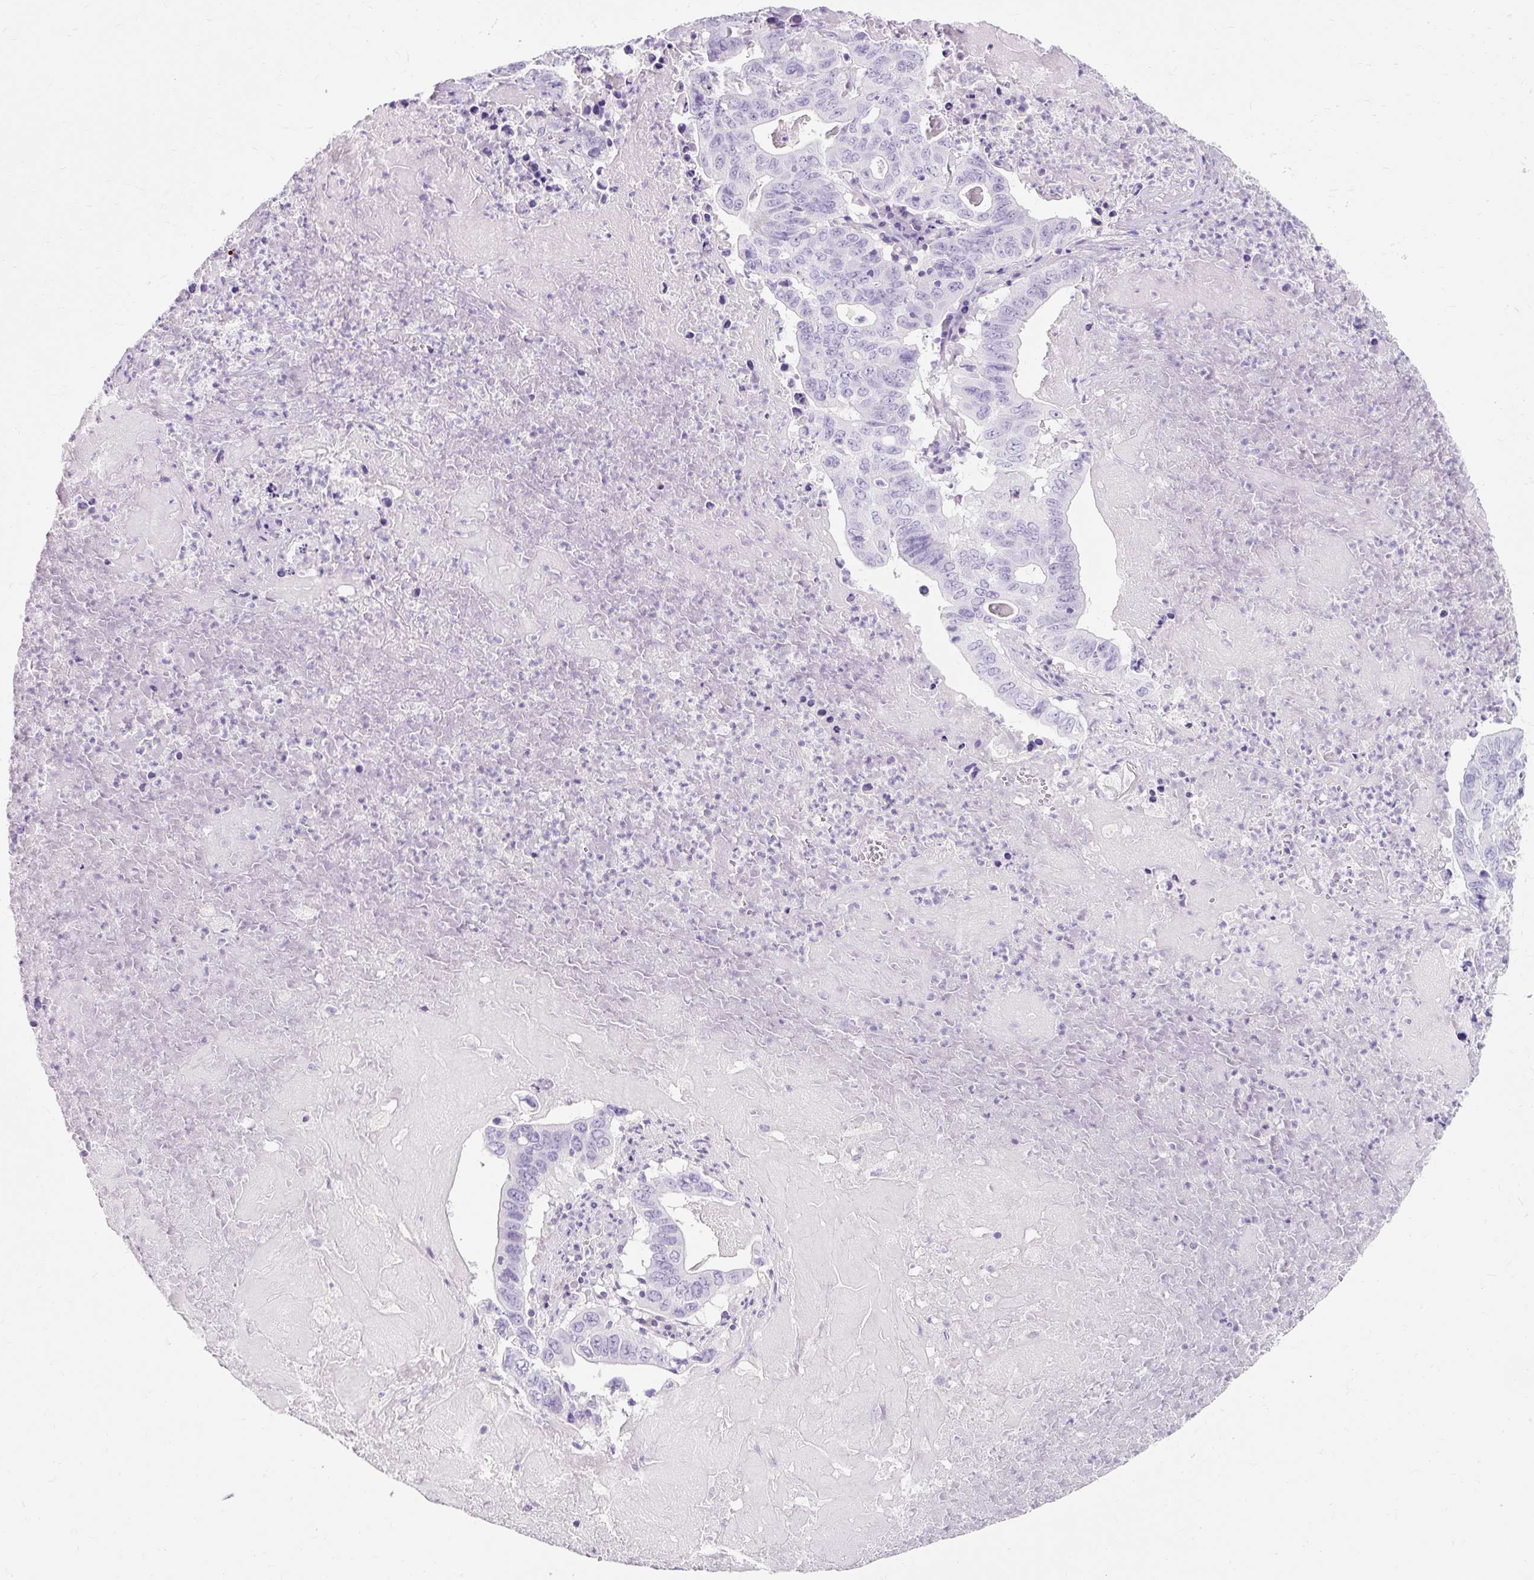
{"staining": {"intensity": "negative", "quantity": "none", "location": "none"}, "tissue": "lung cancer", "cell_type": "Tumor cells", "image_type": "cancer", "snomed": [{"axis": "morphology", "description": "Adenocarcinoma, NOS"}, {"axis": "topography", "description": "Lung"}], "caption": "Immunohistochemistry micrograph of human adenocarcinoma (lung) stained for a protein (brown), which displays no positivity in tumor cells. (DAB (3,3'-diaminobenzidine) IHC, high magnification).", "gene": "TMEM213", "patient": {"sex": "female", "age": 60}}